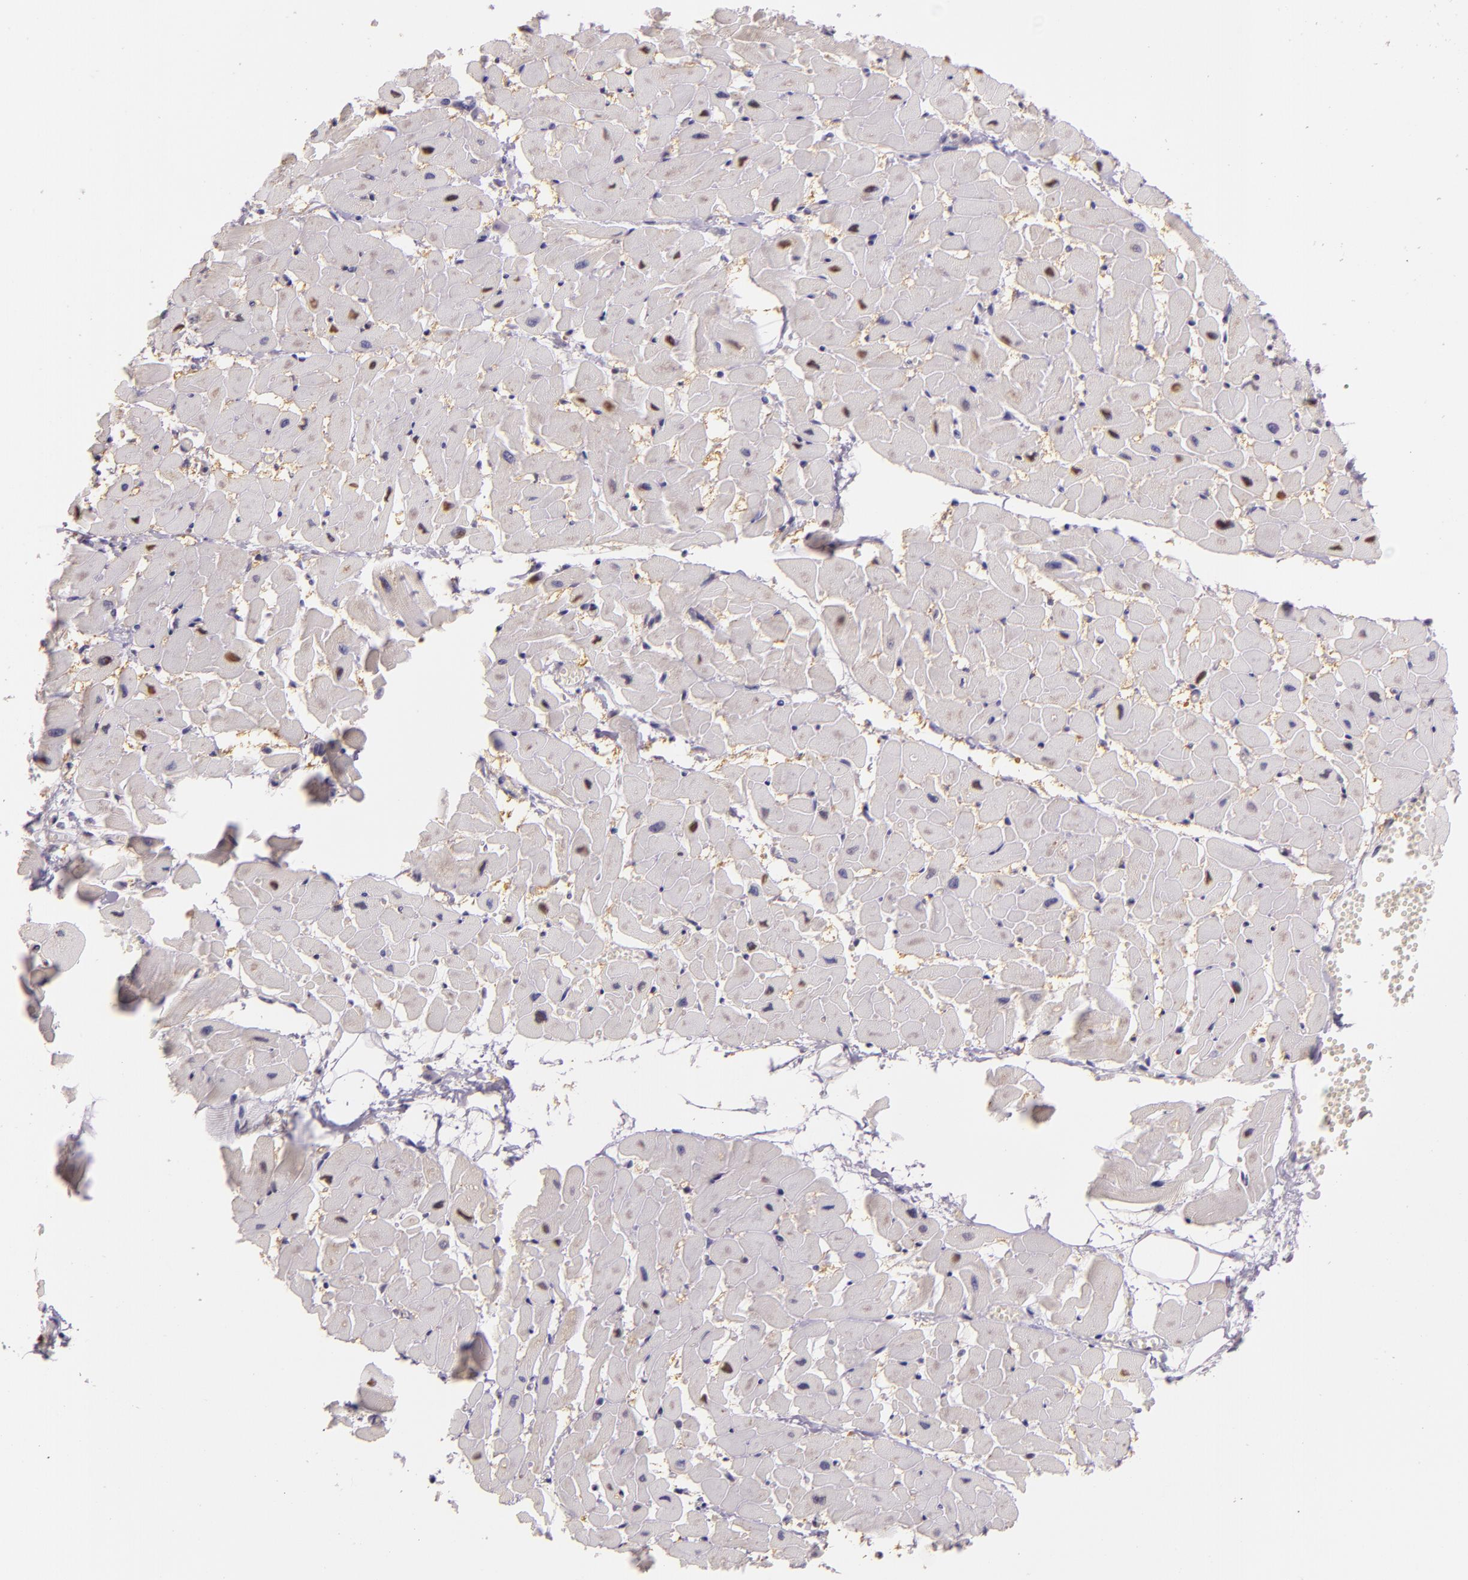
{"staining": {"intensity": "negative", "quantity": "none", "location": "none"}, "tissue": "heart muscle", "cell_type": "Cardiomyocytes", "image_type": "normal", "snomed": [{"axis": "morphology", "description": "Normal tissue, NOS"}, {"axis": "topography", "description": "Heart"}], "caption": "IHC photomicrograph of benign heart muscle stained for a protein (brown), which displays no expression in cardiomyocytes. The staining was performed using DAB to visualize the protein expression in brown, while the nuclei were stained in blue with hematoxylin (Magnification: 20x).", "gene": "HSPA8", "patient": {"sex": "female", "age": 19}}